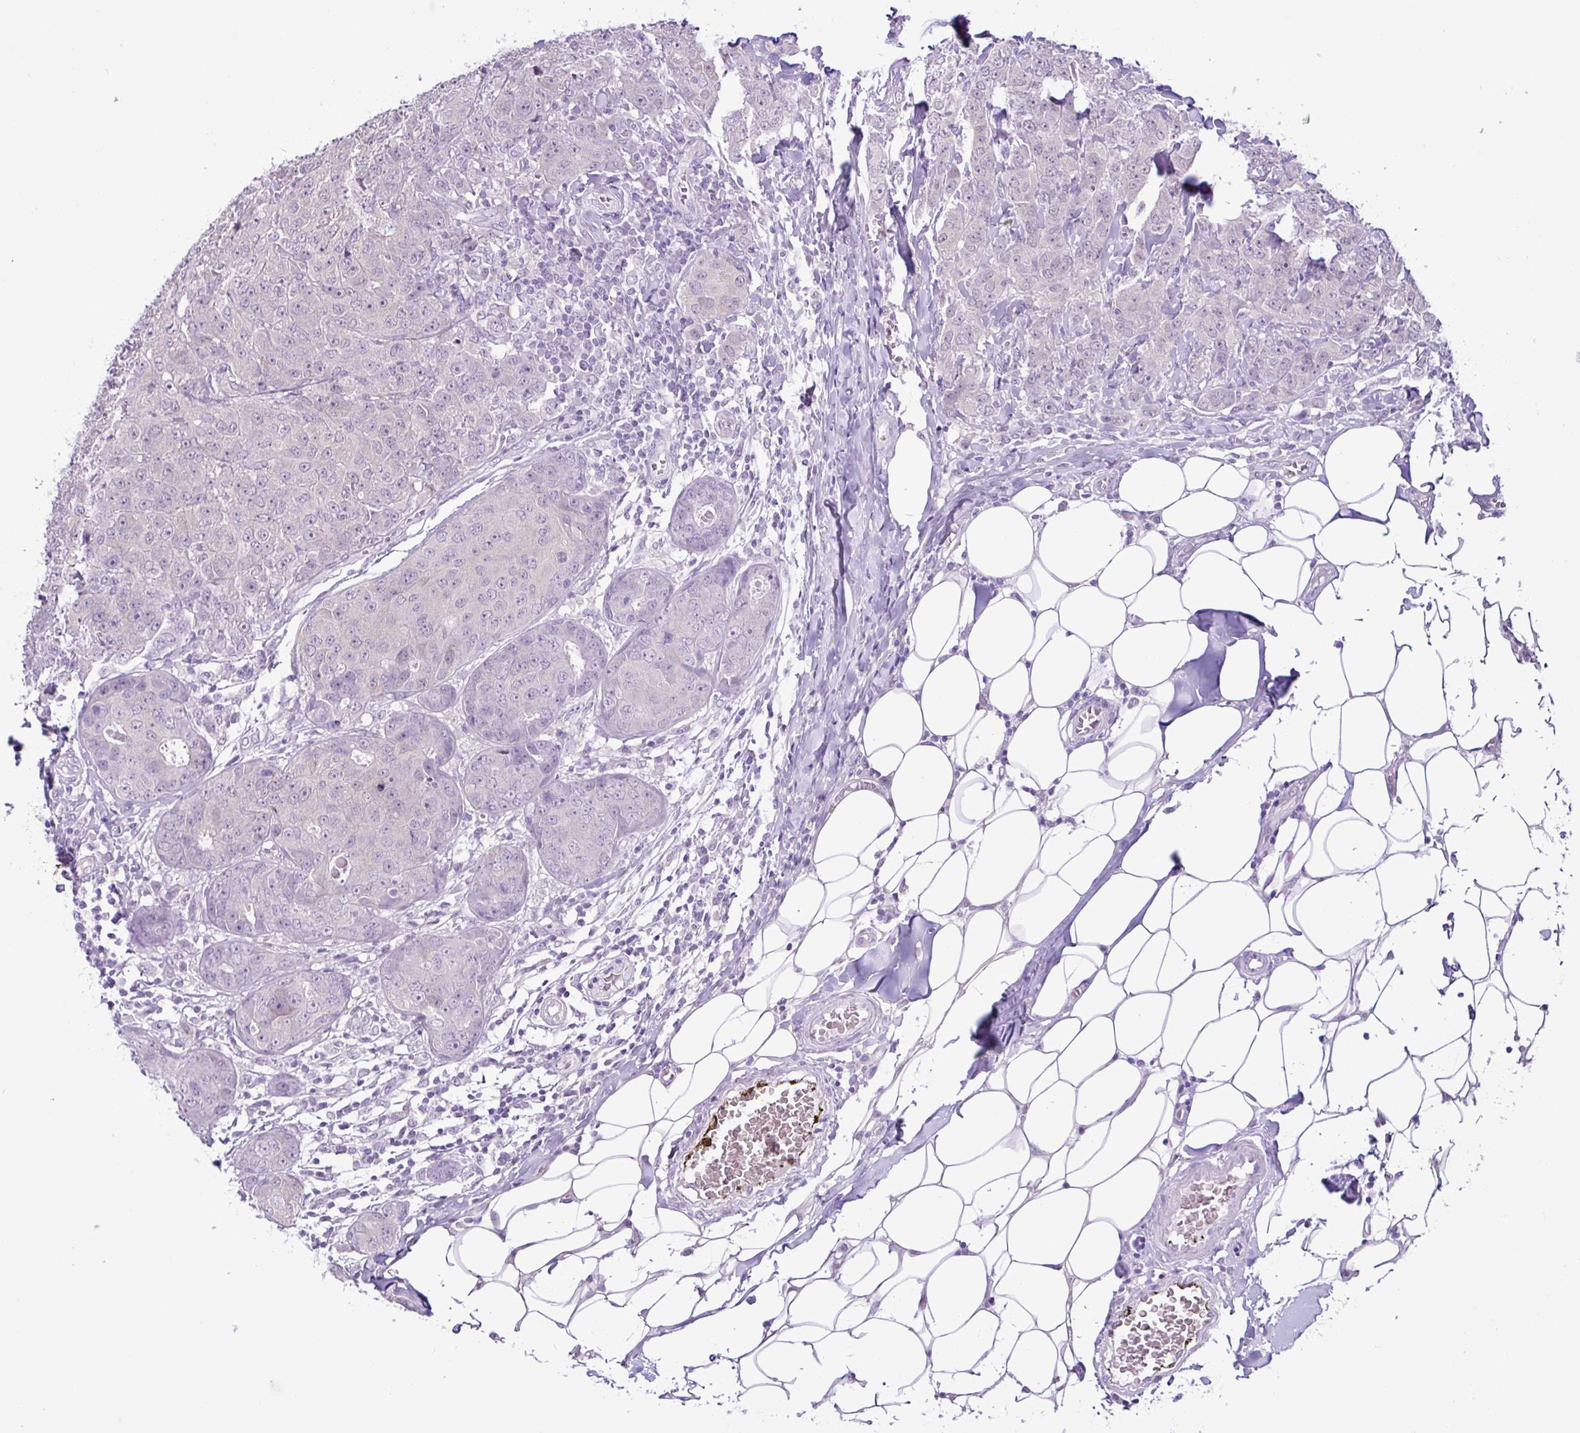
{"staining": {"intensity": "negative", "quantity": "none", "location": "none"}, "tissue": "breast cancer", "cell_type": "Tumor cells", "image_type": "cancer", "snomed": [{"axis": "morphology", "description": "Duct carcinoma"}, {"axis": "topography", "description": "Breast"}], "caption": "An image of breast cancer (intraductal carcinoma) stained for a protein displays no brown staining in tumor cells.", "gene": "TONSL", "patient": {"sex": "female", "age": 43}}